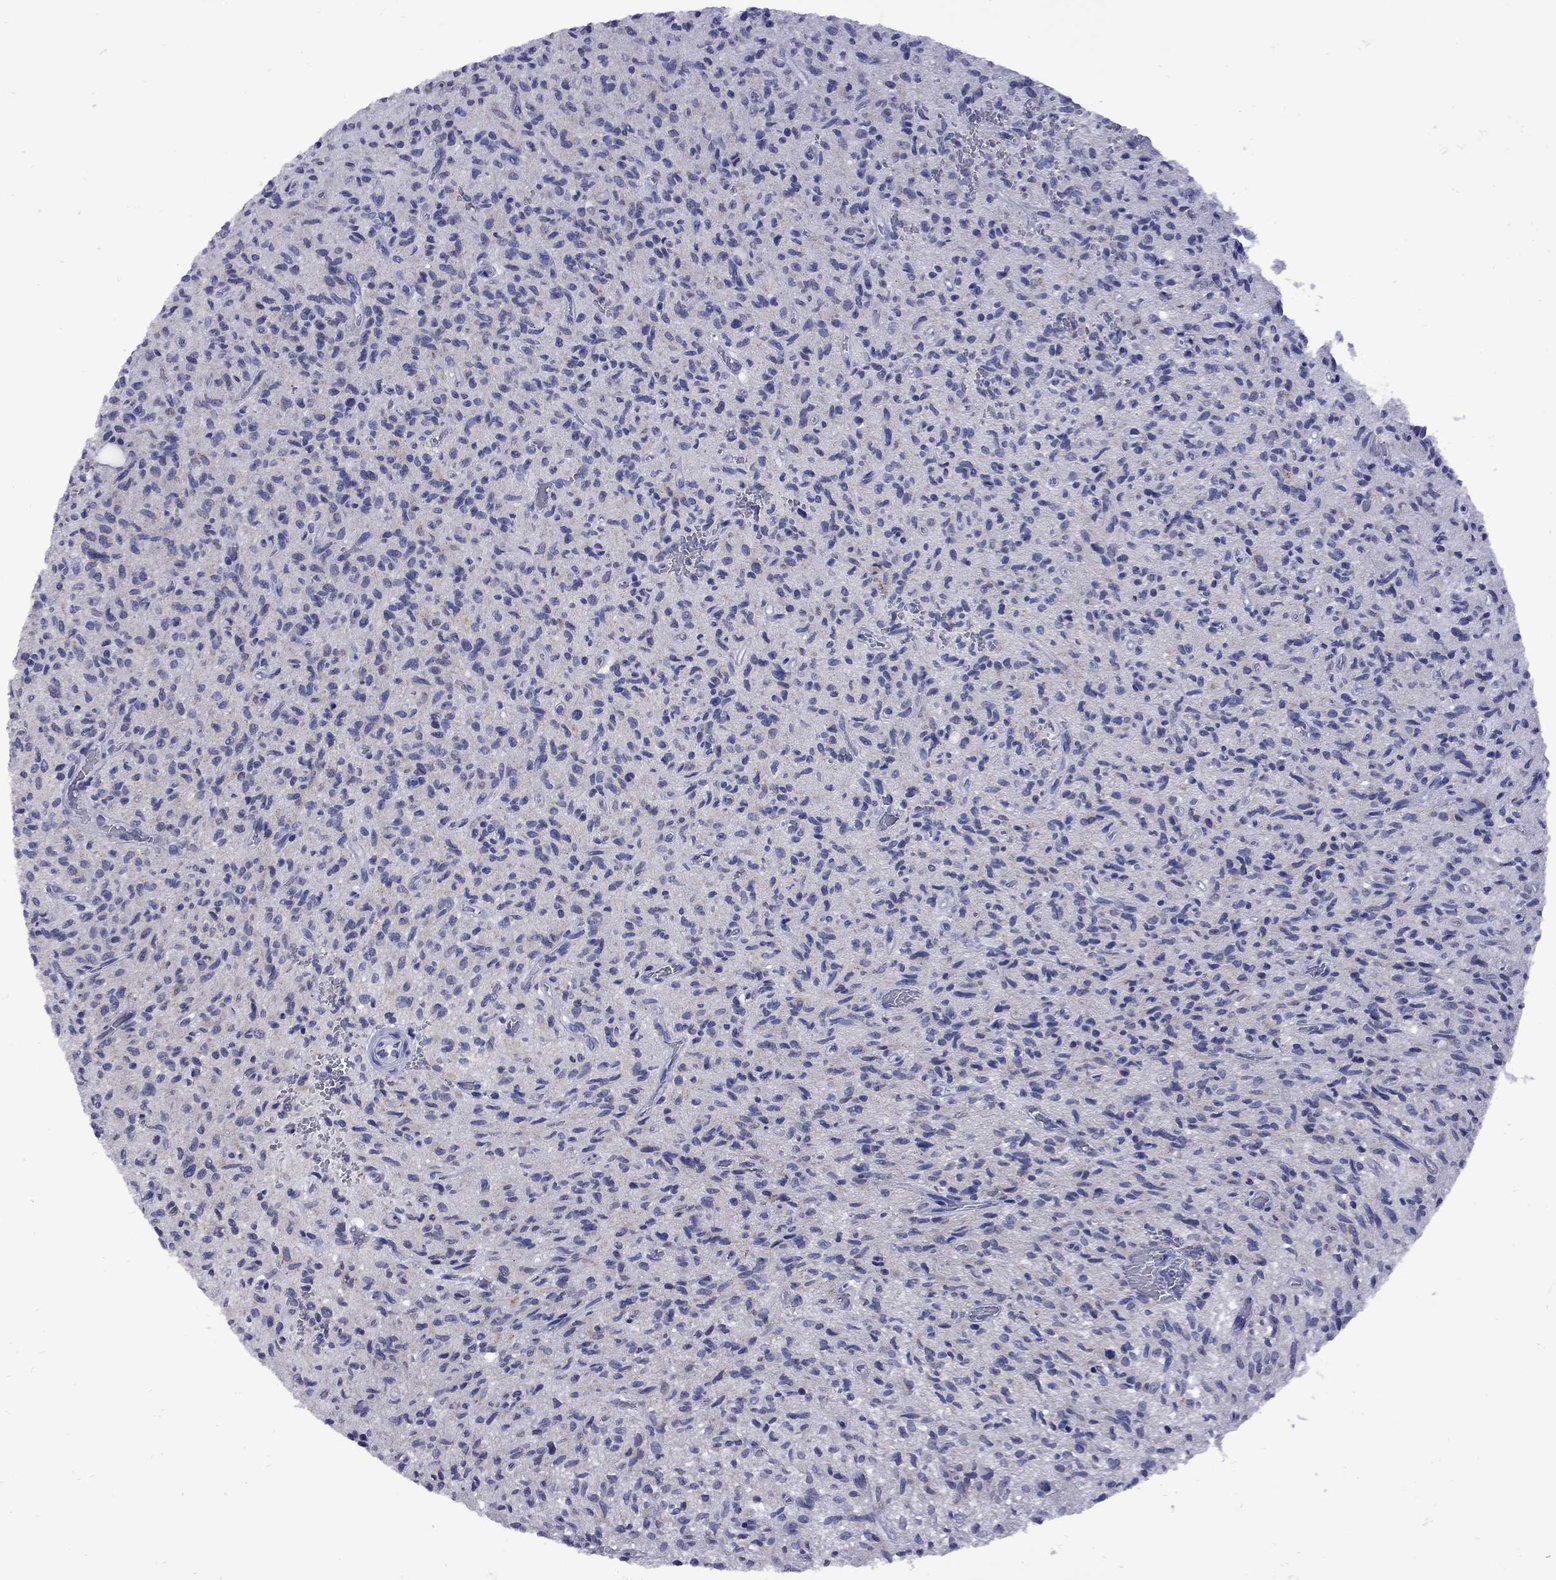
{"staining": {"intensity": "negative", "quantity": "none", "location": "none"}, "tissue": "glioma", "cell_type": "Tumor cells", "image_type": "cancer", "snomed": [{"axis": "morphology", "description": "Glioma, malignant, High grade"}, {"axis": "topography", "description": "Brain"}], "caption": "Immunohistochemistry image of neoplastic tissue: human high-grade glioma (malignant) stained with DAB (3,3'-diaminobenzidine) reveals no significant protein positivity in tumor cells.", "gene": "EPPIN", "patient": {"sex": "male", "age": 64}}